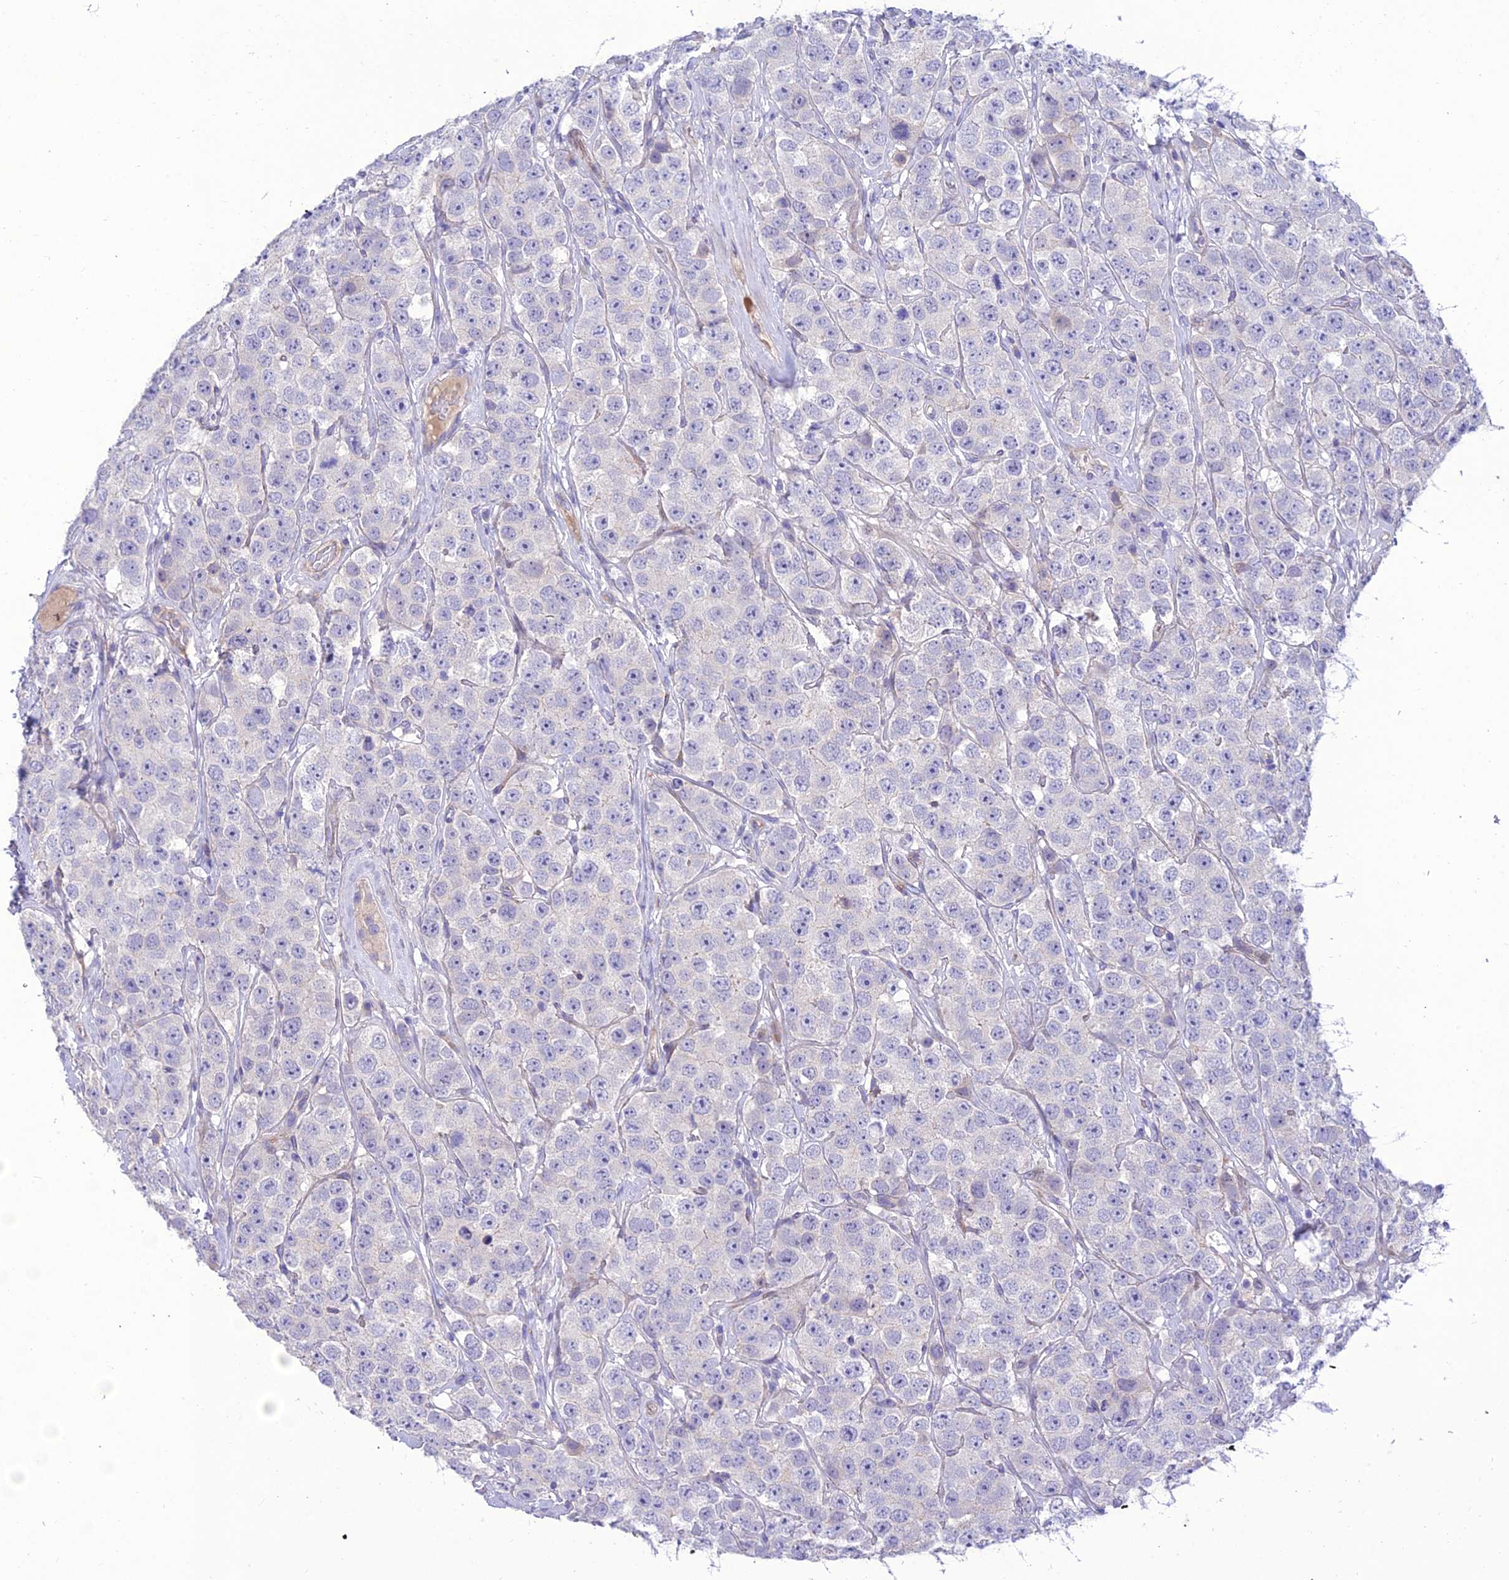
{"staining": {"intensity": "negative", "quantity": "none", "location": "none"}, "tissue": "testis cancer", "cell_type": "Tumor cells", "image_type": "cancer", "snomed": [{"axis": "morphology", "description": "Seminoma, NOS"}, {"axis": "topography", "description": "Testis"}], "caption": "This is an immunohistochemistry (IHC) histopathology image of testis cancer (seminoma). There is no expression in tumor cells.", "gene": "TEKT3", "patient": {"sex": "male", "age": 28}}